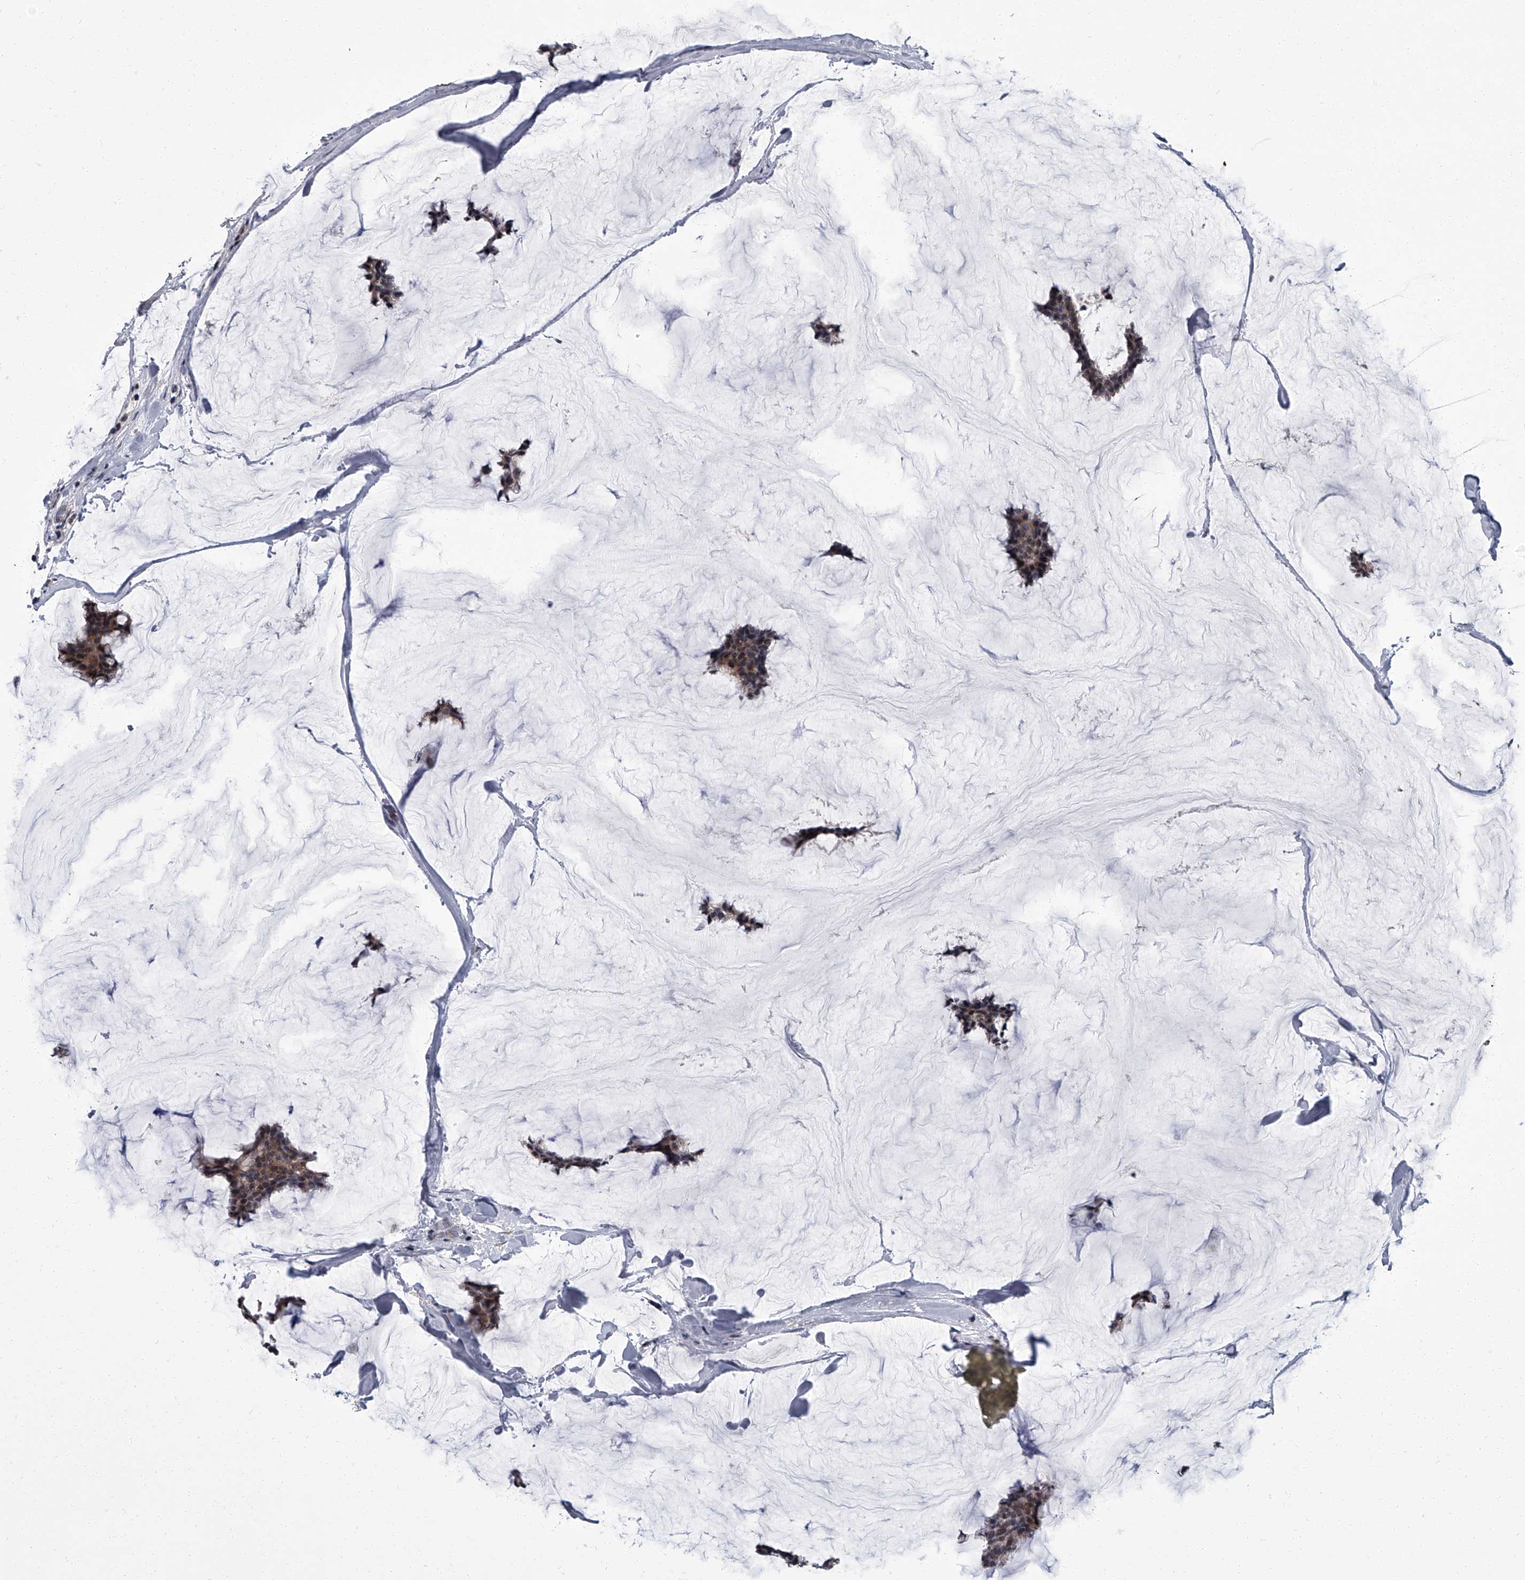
{"staining": {"intensity": "moderate", "quantity": ">75%", "location": "cytoplasmic/membranous,nuclear"}, "tissue": "breast cancer", "cell_type": "Tumor cells", "image_type": "cancer", "snomed": [{"axis": "morphology", "description": "Duct carcinoma"}, {"axis": "topography", "description": "Breast"}], "caption": "Tumor cells display medium levels of moderate cytoplasmic/membranous and nuclear expression in approximately >75% of cells in breast cancer (invasive ductal carcinoma). Using DAB (brown) and hematoxylin (blue) stains, captured at high magnification using brightfield microscopy.", "gene": "ZNF274", "patient": {"sex": "female", "age": 93}}